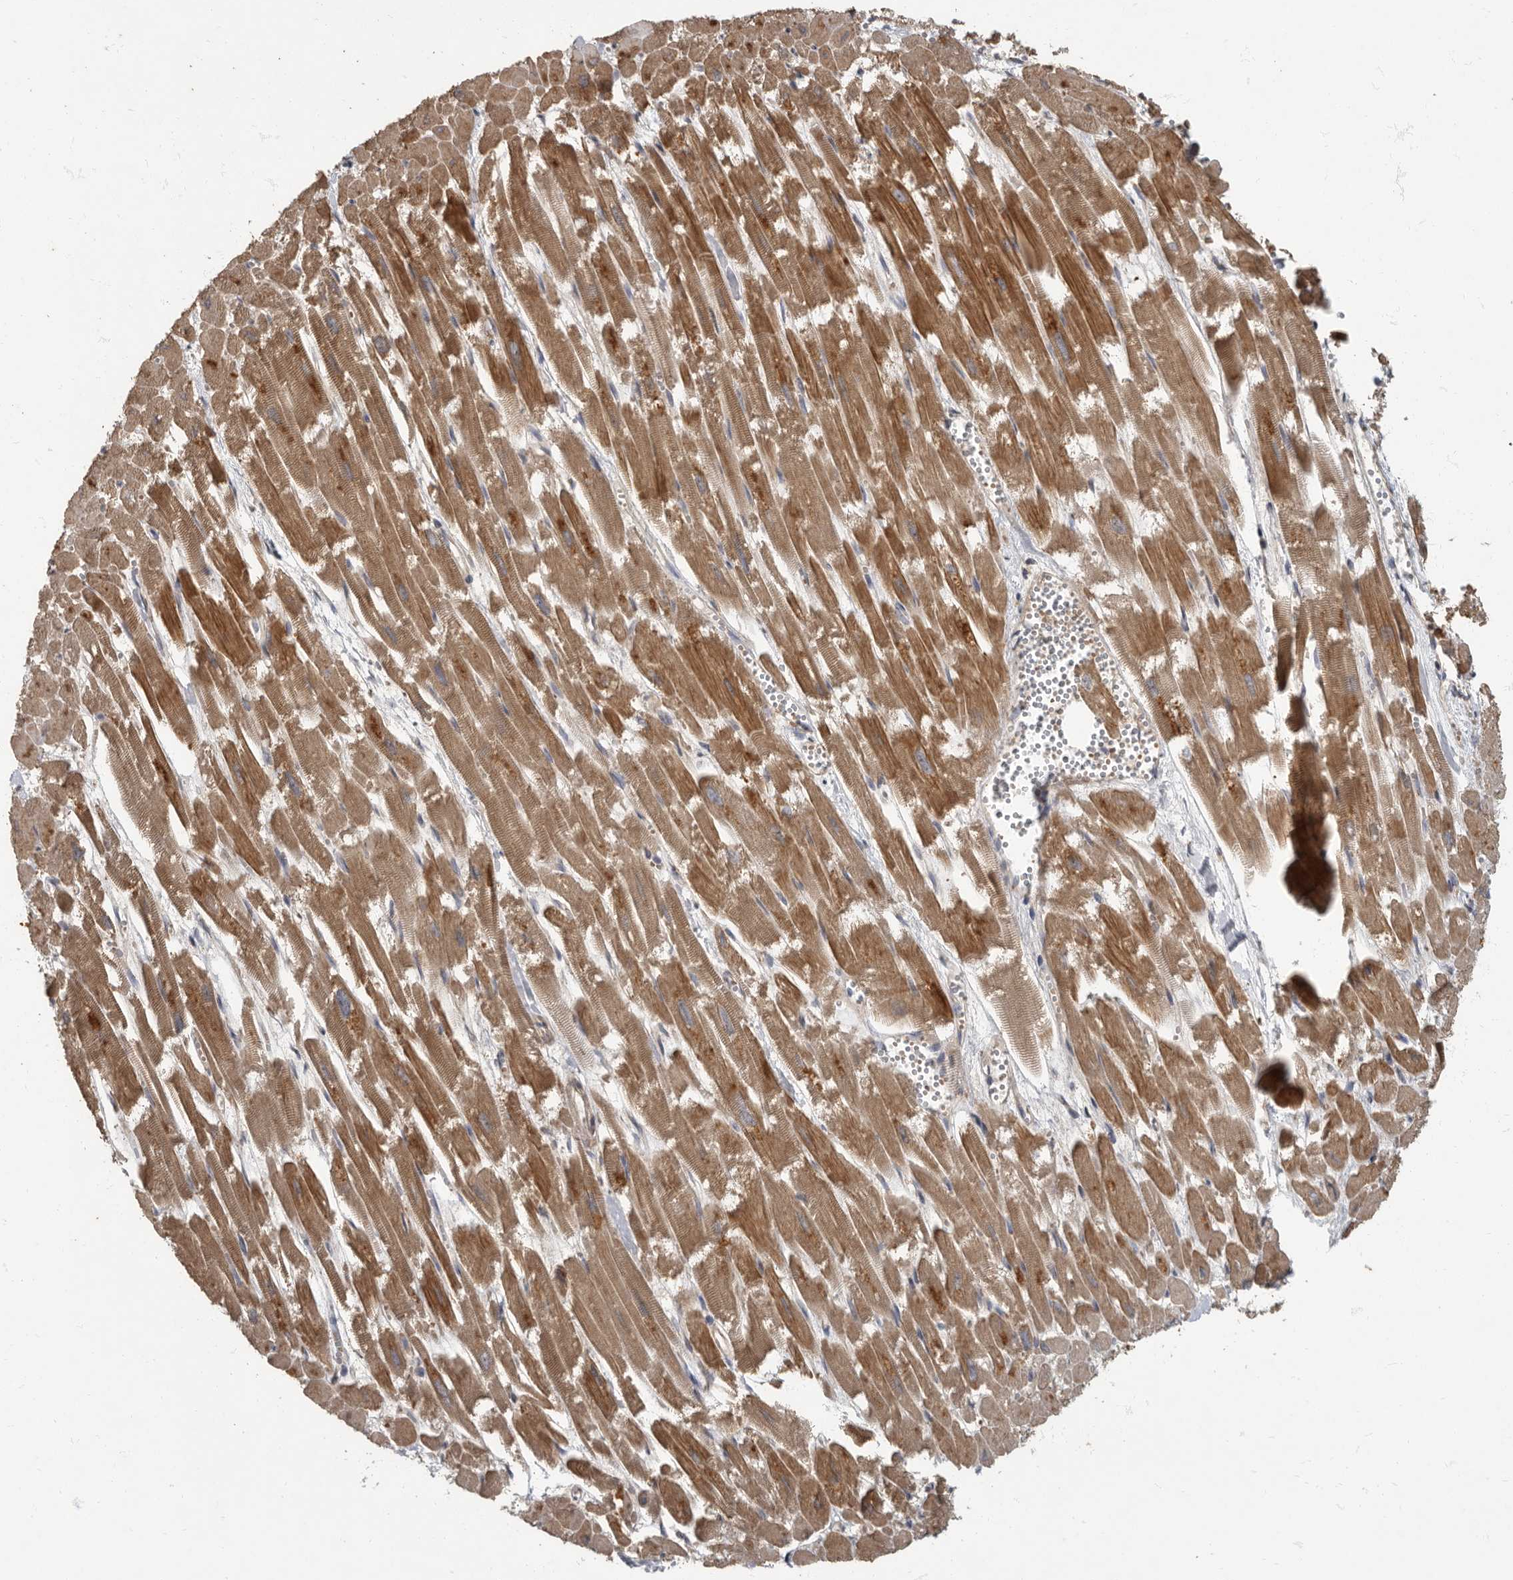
{"staining": {"intensity": "moderate", "quantity": ">75%", "location": "cytoplasmic/membranous"}, "tissue": "heart muscle", "cell_type": "Cardiomyocytes", "image_type": "normal", "snomed": [{"axis": "morphology", "description": "Normal tissue, NOS"}, {"axis": "topography", "description": "Heart"}], "caption": "Moderate cytoplasmic/membranous protein expression is present in about >75% of cardiomyocytes in heart muscle. (DAB IHC with brightfield microscopy, high magnification).", "gene": "IQCK", "patient": {"sex": "male", "age": 54}}